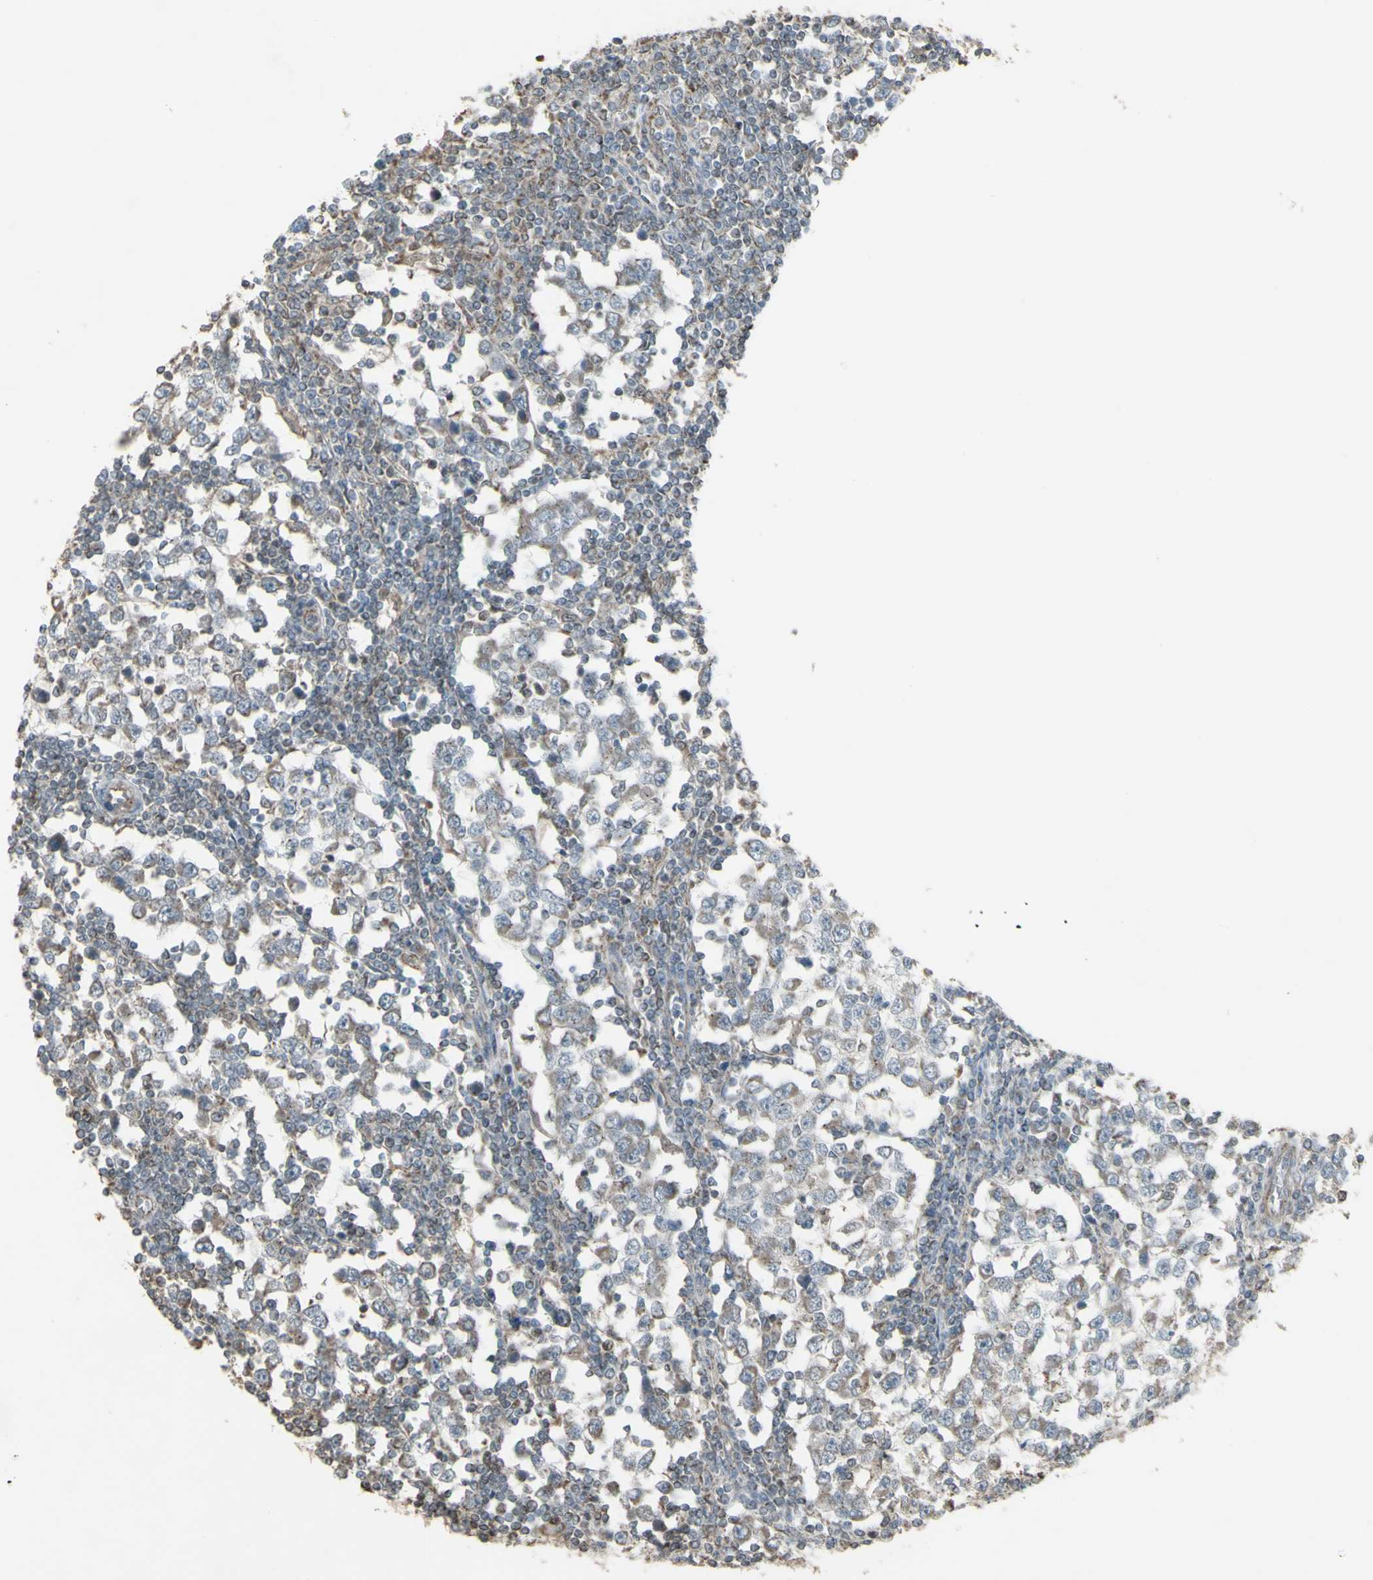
{"staining": {"intensity": "negative", "quantity": "none", "location": "none"}, "tissue": "testis cancer", "cell_type": "Tumor cells", "image_type": "cancer", "snomed": [{"axis": "morphology", "description": "Seminoma, NOS"}, {"axis": "topography", "description": "Testis"}], "caption": "Tumor cells are negative for protein expression in human testis cancer (seminoma).", "gene": "FXYD3", "patient": {"sex": "male", "age": 65}}